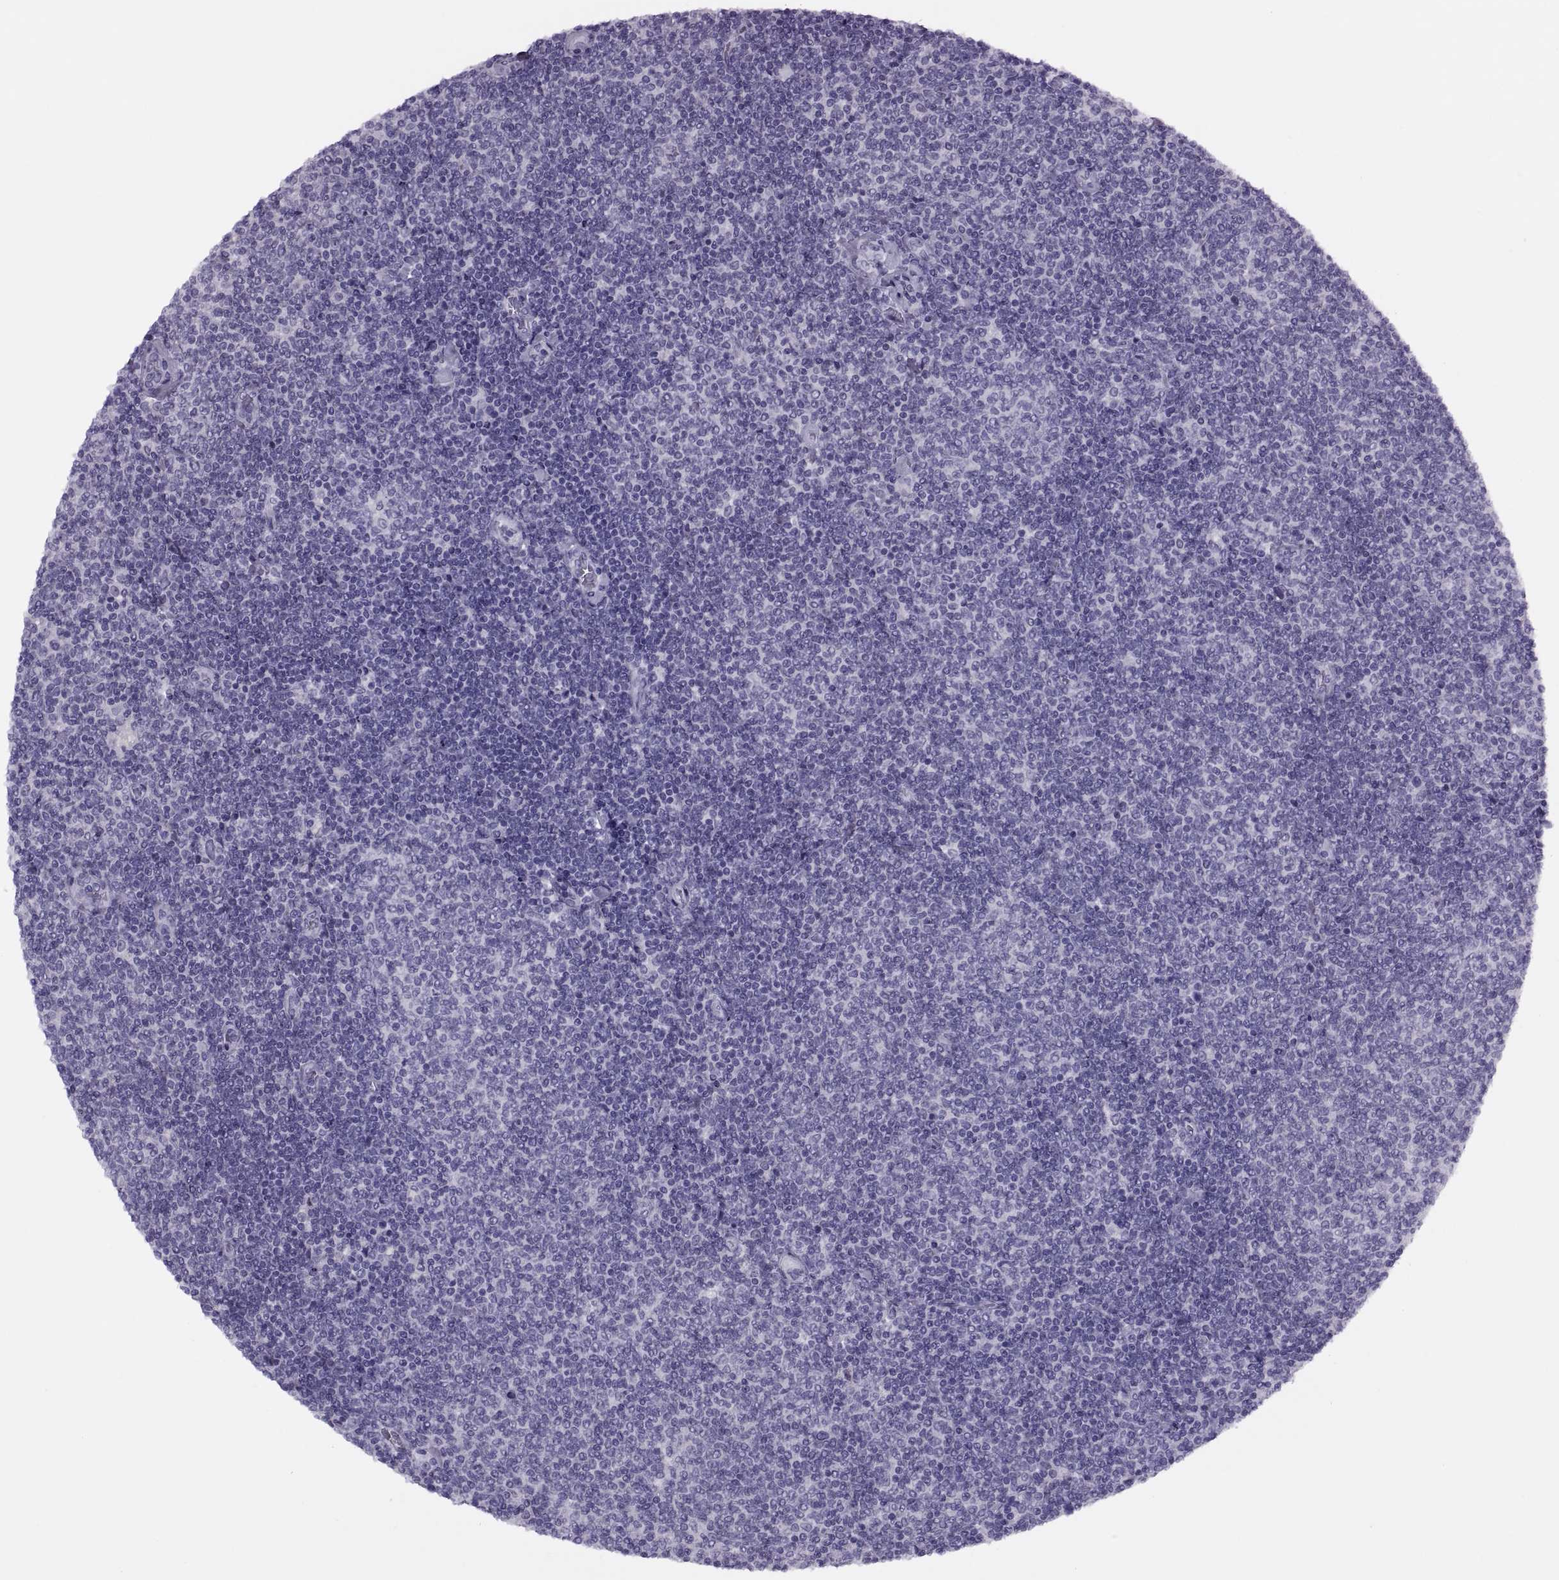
{"staining": {"intensity": "negative", "quantity": "none", "location": "none"}, "tissue": "lymphoma", "cell_type": "Tumor cells", "image_type": "cancer", "snomed": [{"axis": "morphology", "description": "Malignant lymphoma, non-Hodgkin's type, Low grade"}, {"axis": "topography", "description": "Lymph node"}], "caption": "A histopathology image of human lymphoma is negative for staining in tumor cells.", "gene": "FAM24A", "patient": {"sex": "male", "age": 52}}